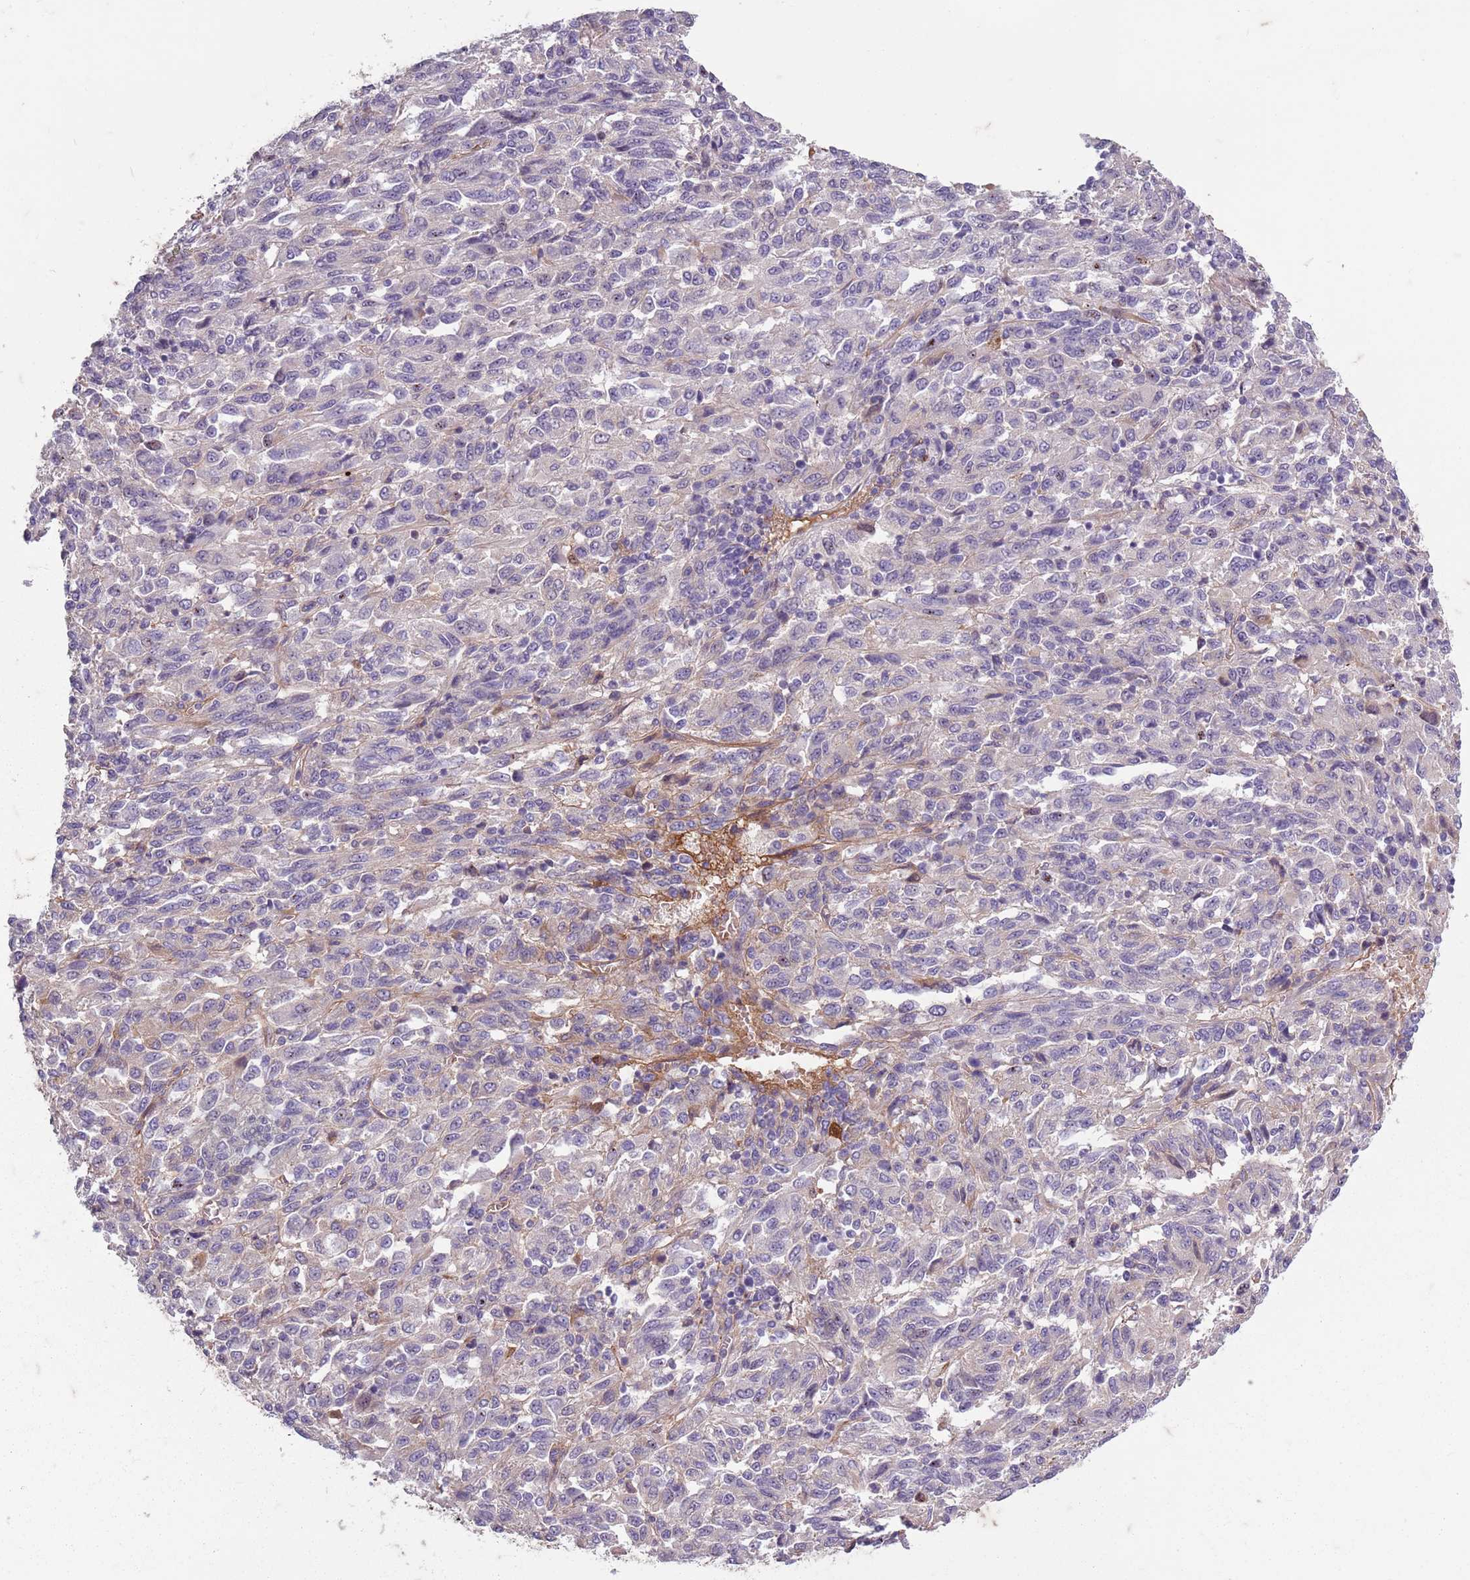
{"staining": {"intensity": "negative", "quantity": "none", "location": "none"}, "tissue": "melanoma", "cell_type": "Tumor cells", "image_type": "cancer", "snomed": [{"axis": "morphology", "description": "Malignant melanoma, Metastatic site"}, {"axis": "topography", "description": "Lung"}], "caption": "Malignant melanoma (metastatic site) was stained to show a protein in brown. There is no significant positivity in tumor cells.", "gene": "TAS2R38", "patient": {"sex": "male", "age": 64}}